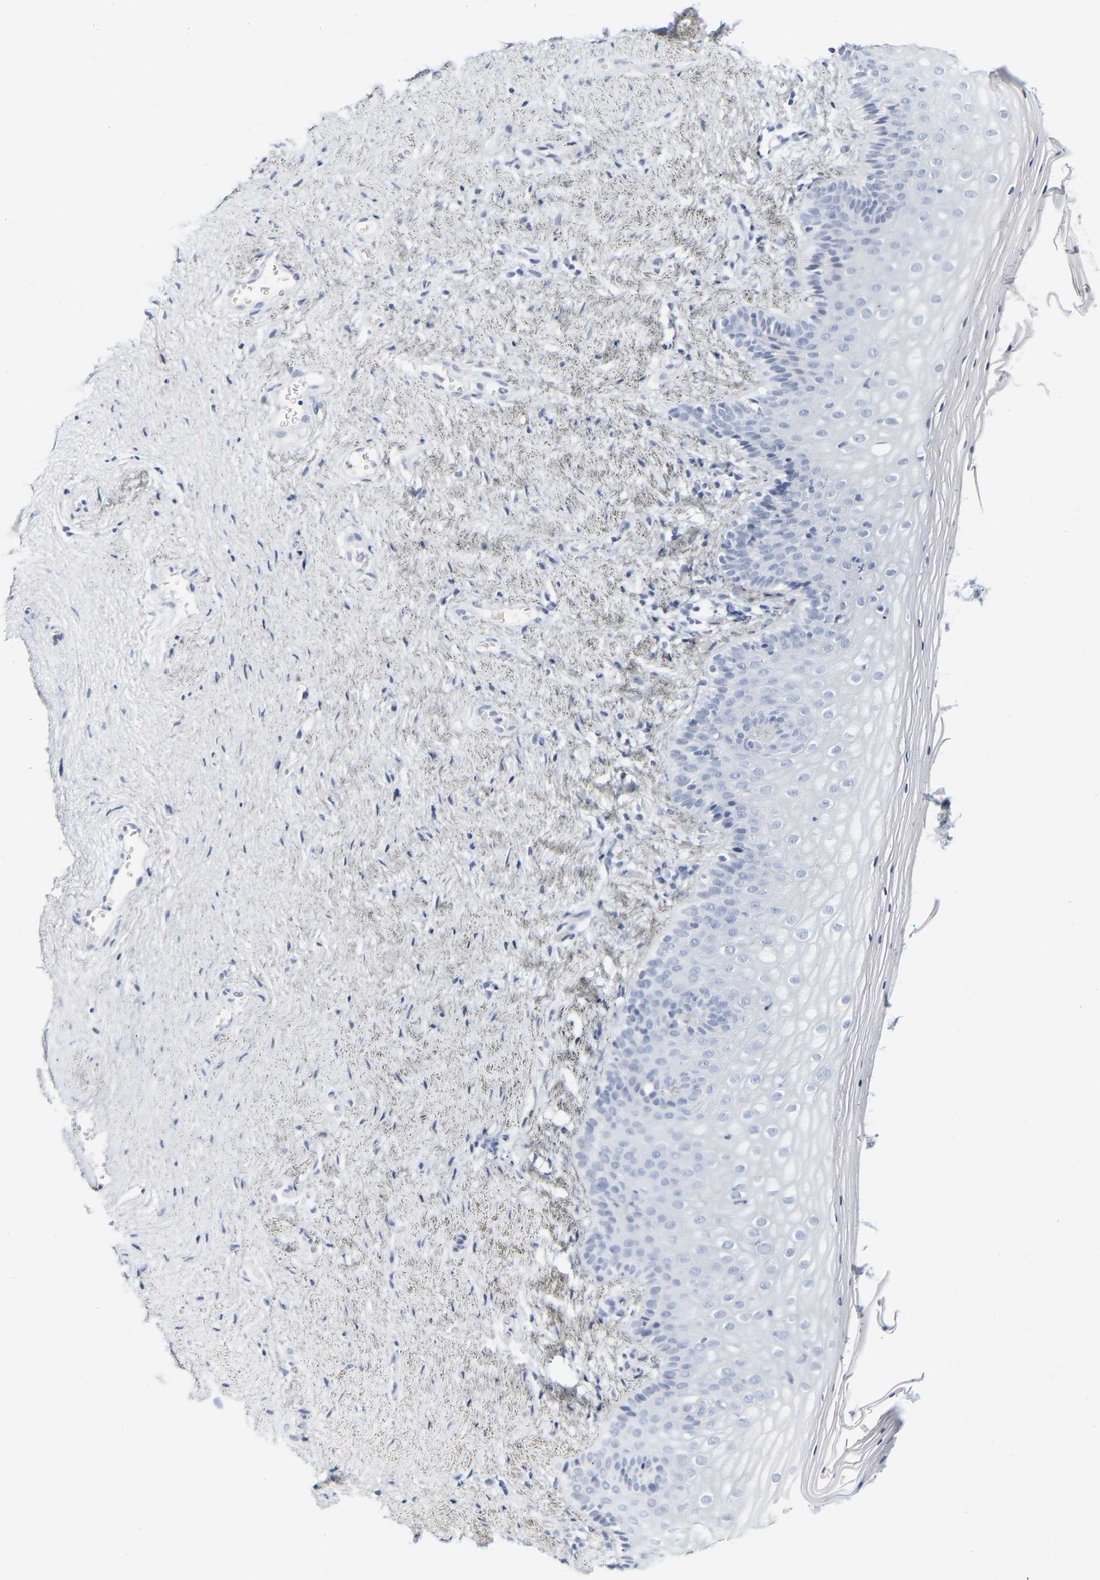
{"staining": {"intensity": "negative", "quantity": "none", "location": "none"}, "tissue": "vagina", "cell_type": "Squamous epithelial cells", "image_type": "normal", "snomed": [{"axis": "morphology", "description": "Normal tissue, NOS"}, {"axis": "topography", "description": "Vagina"}], "caption": "This is a photomicrograph of immunohistochemistry staining of benign vagina, which shows no expression in squamous epithelial cells.", "gene": "GNAS", "patient": {"sex": "female", "age": 44}}